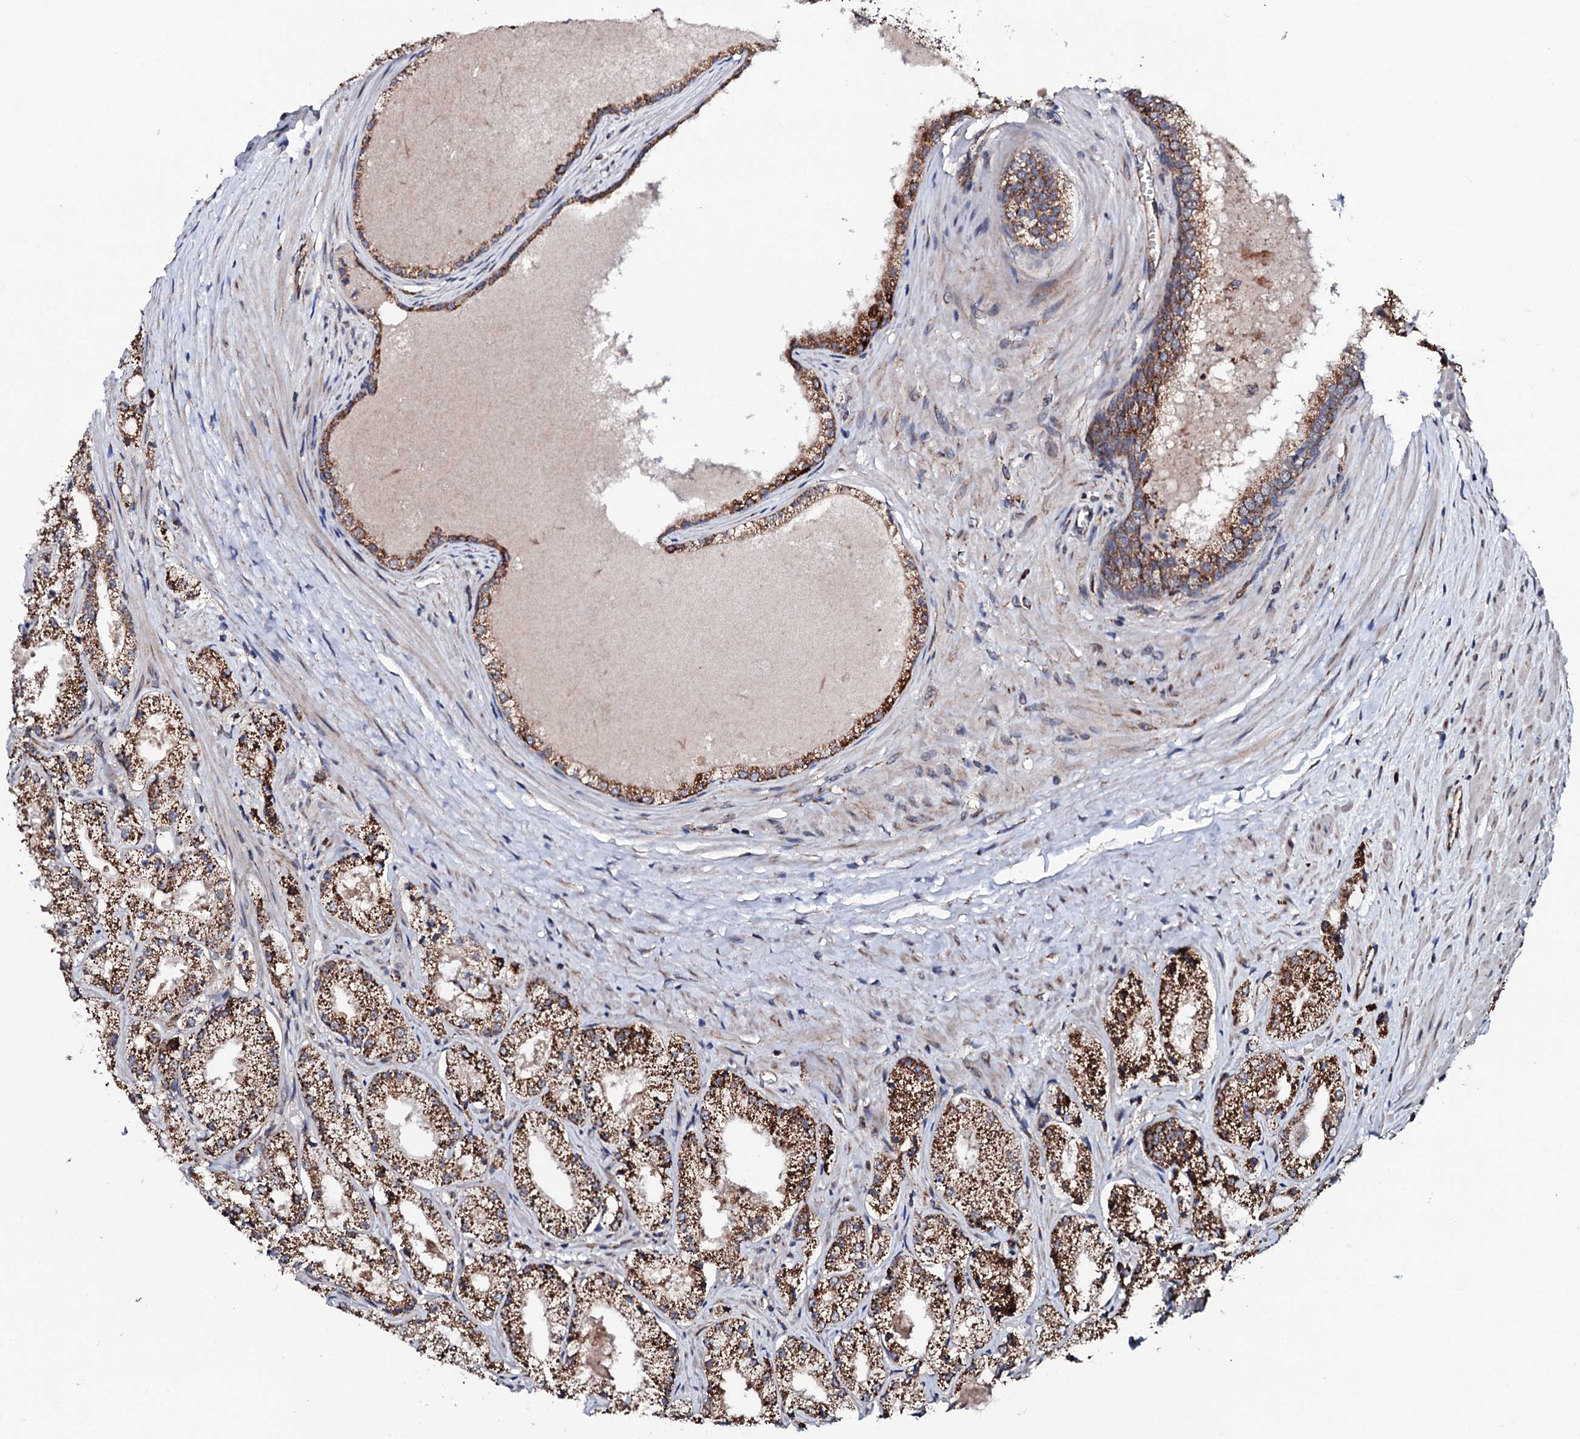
{"staining": {"intensity": "strong", "quantity": ">75%", "location": "cytoplasmic/membranous"}, "tissue": "prostate cancer", "cell_type": "Tumor cells", "image_type": "cancer", "snomed": [{"axis": "morphology", "description": "Adenocarcinoma, Low grade"}, {"axis": "topography", "description": "Prostate"}], "caption": "Immunohistochemistry (IHC) of human prostate adenocarcinoma (low-grade) shows high levels of strong cytoplasmic/membranous positivity in approximately >75% of tumor cells.", "gene": "MTIF3", "patient": {"sex": "male", "age": 69}}